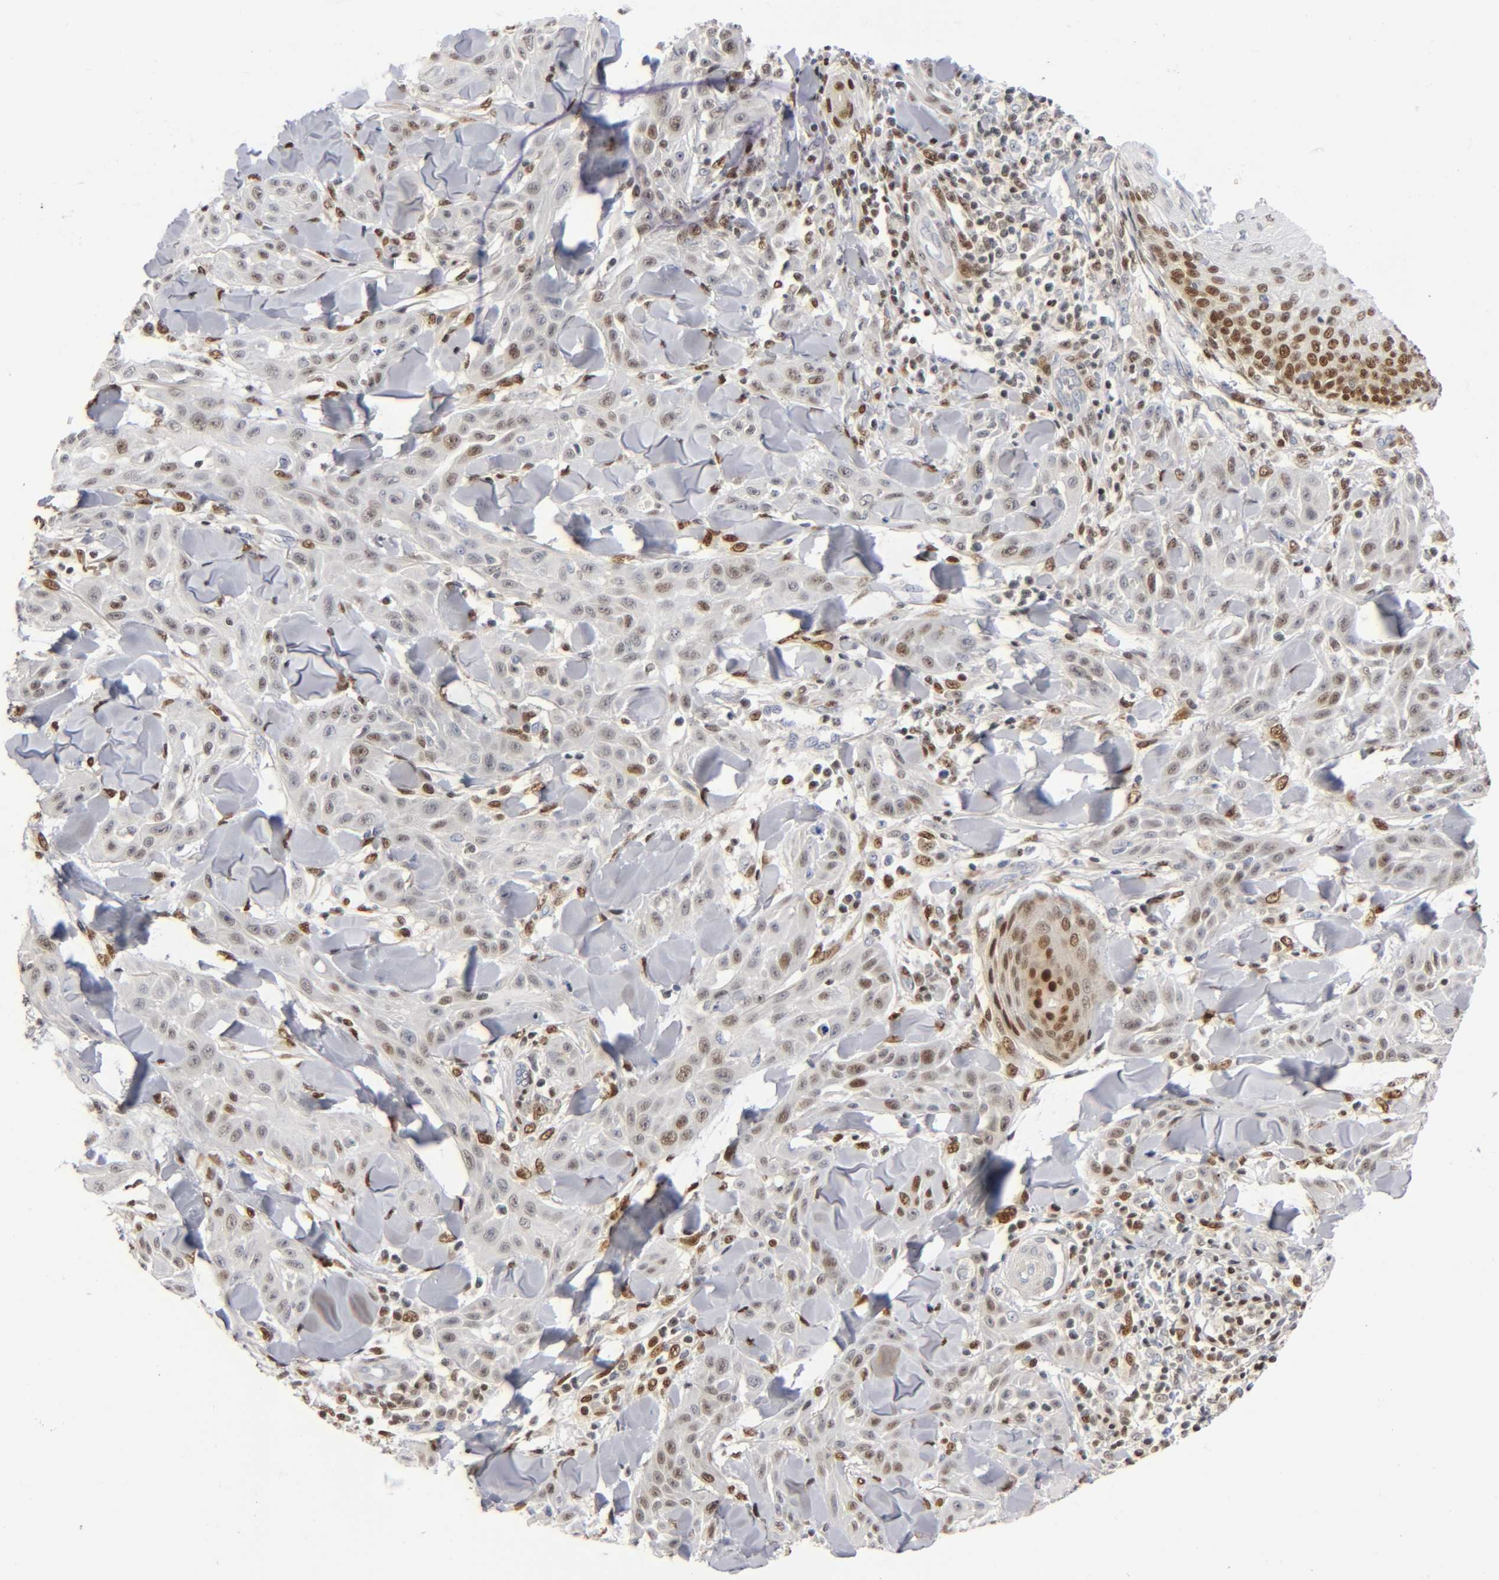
{"staining": {"intensity": "moderate", "quantity": "25%-75%", "location": "nuclear"}, "tissue": "skin cancer", "cell_type": "Tumor cells", "image_type": "cancer", "snomed": [{"axis": "morphology", "description": "Squamous cell carcinoma, NOS"}, {"axis": "topography", "description": "Skin"}], "caption": "Immunohistochemistry (DAB) staining of human skin cancer (squamous cell carcinoma) displays moderate nuclear protein staining in about 25%-75% of tumor cells.", "gene": "RUNX1", "patient": {"sex": "male", "age": 24}}